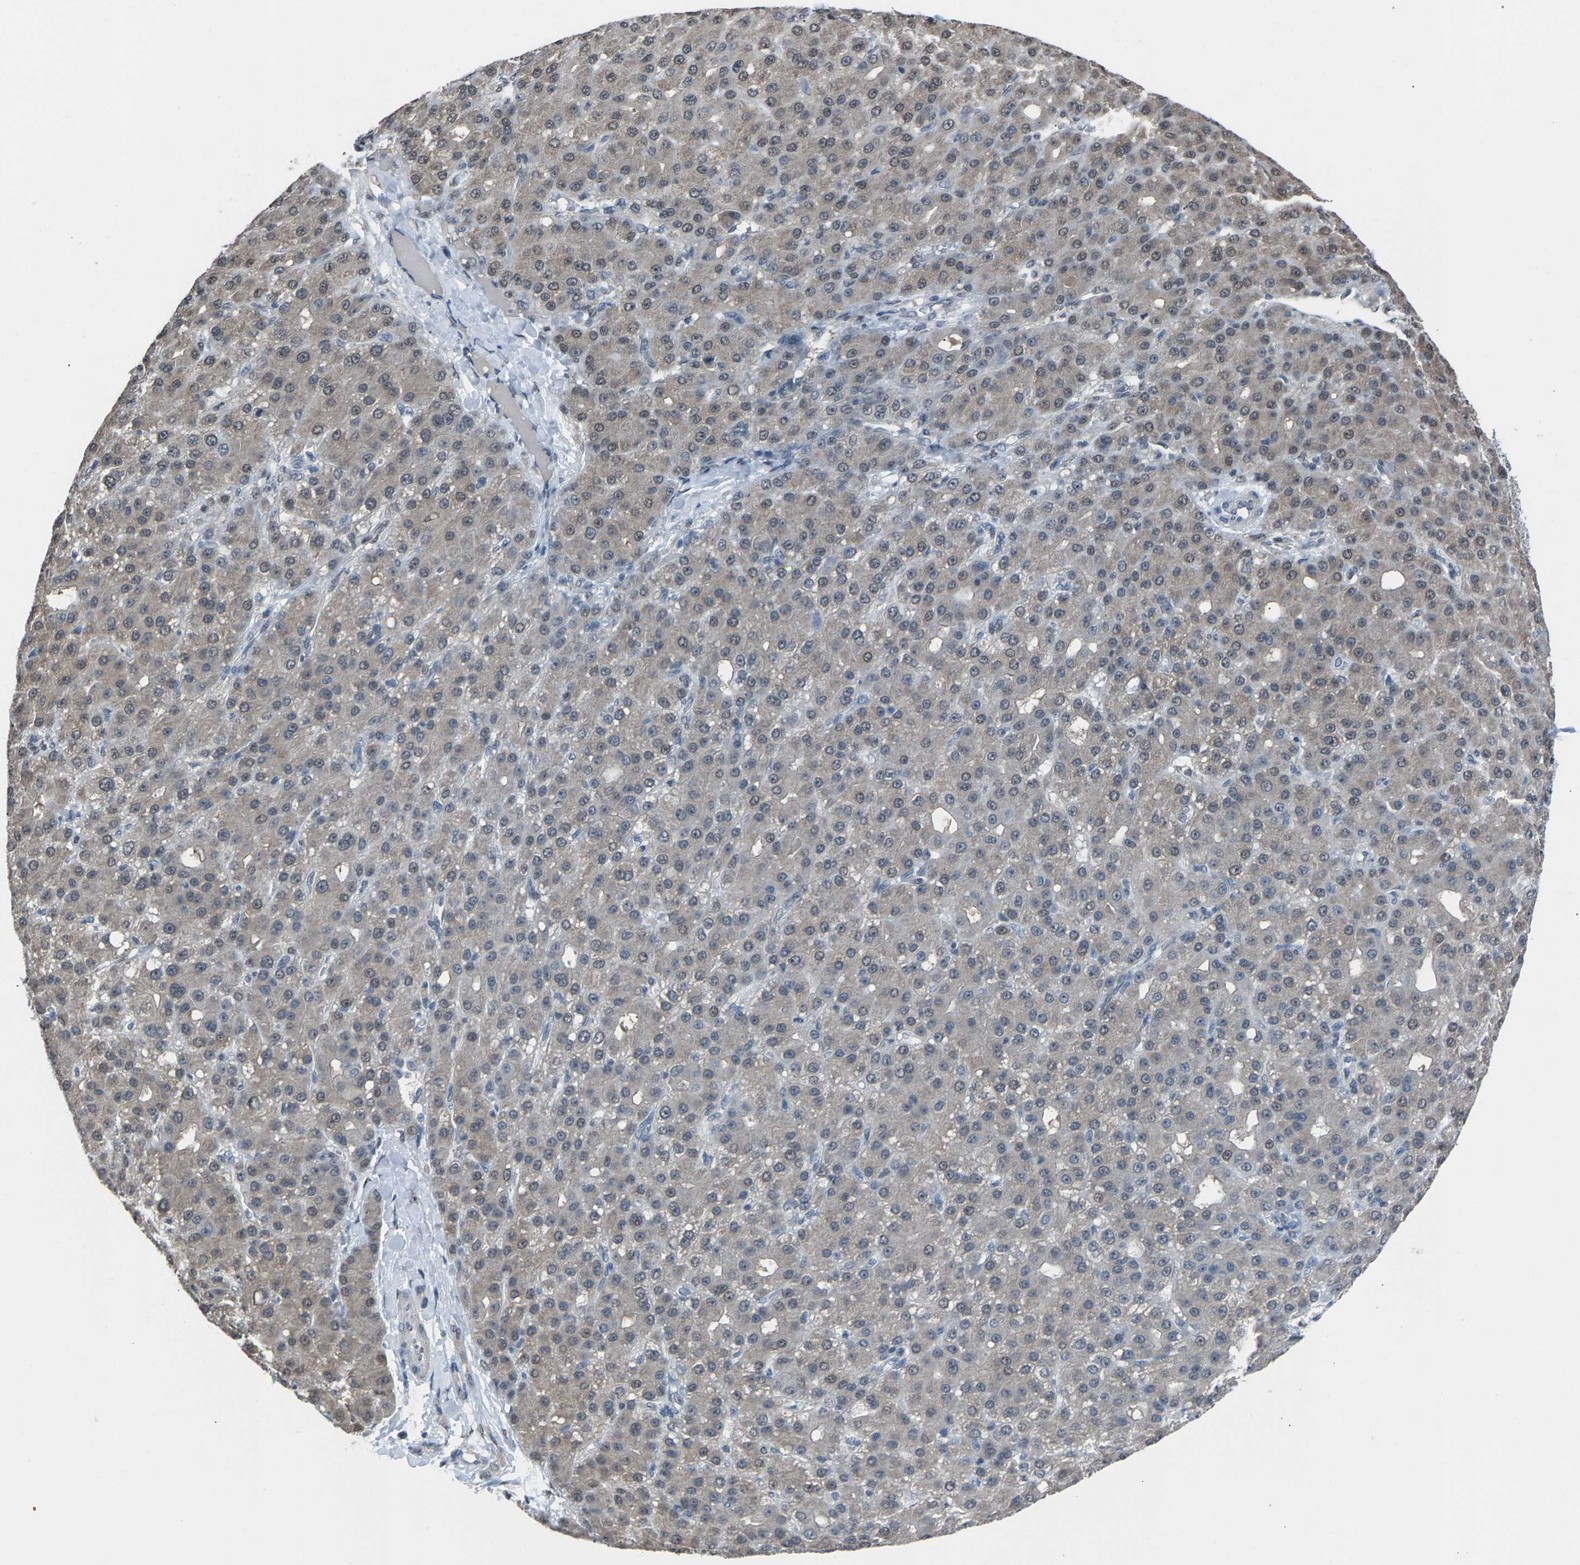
{"staining": {"intensity": "moderate", "quantity": "<25%", "location": "cytoplasmic/membranous,nuclear"}, "tissue": "liver cancer", "cell_type": "Tumor cells", "image_type": "cancer", "snomed": [{"axis": "morphology", "description": "Carcinoma, Hepatocellular, NOS"}, {"axis": "topography", "description": "Liver"}], "caption": "The immunohistochemical stain shows moderate cytoplasmic/membranous and nuclear staining in tumor cells of liver cancer tissue. (brown staining indicates protein expression, while blue staining denotes nuclei).", "gene": "ZNF276", "patient": {"sex": "male", "age": 67}}